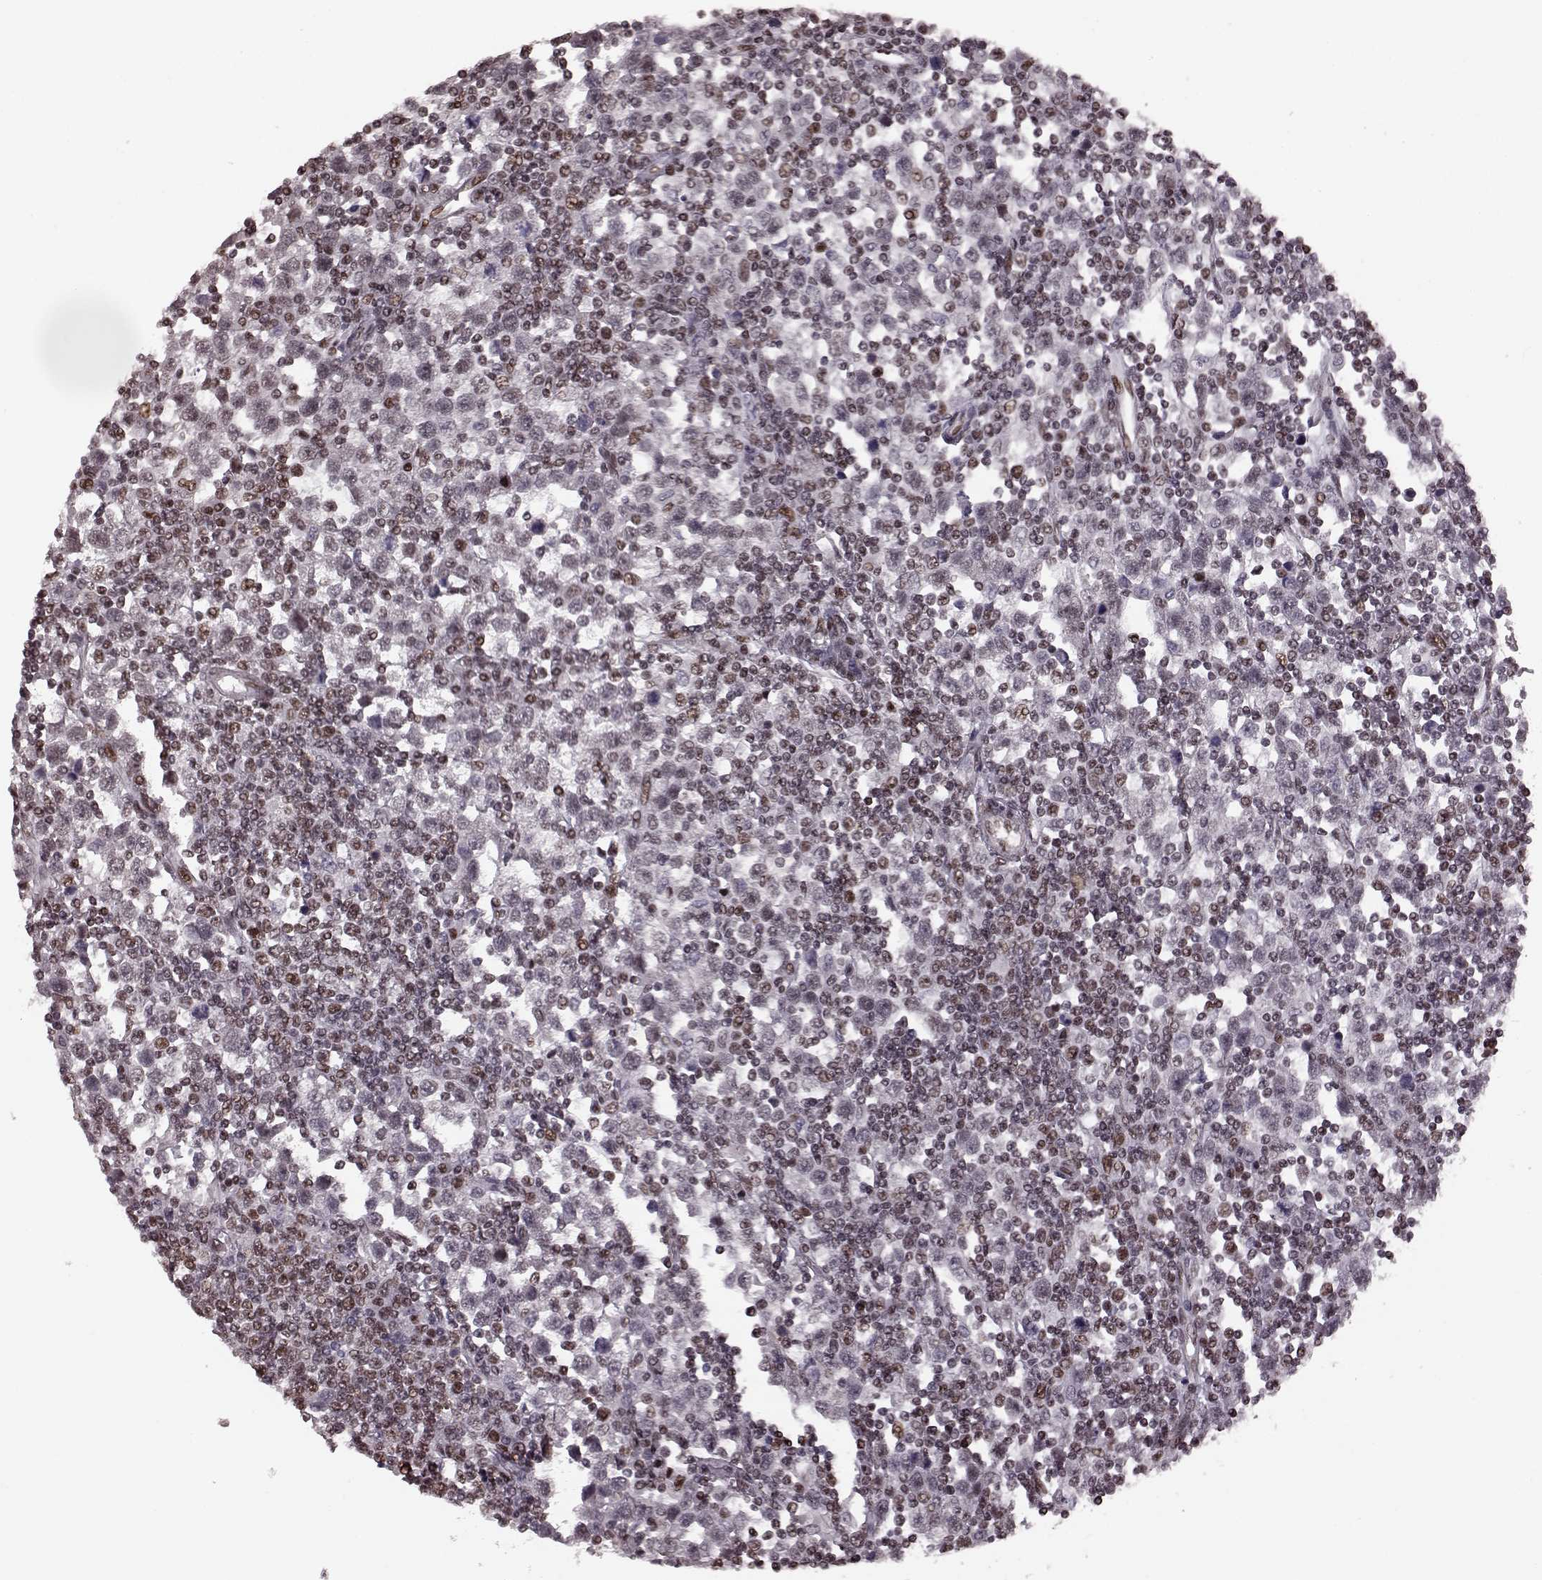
{"staining": {"intensity": "weak", "quantity": "<25%", "location": "nuclear"}, "tissue": "testis cancer", "cell_type": "Tumor cells", "image_type": "cancer", "snomed": [{"axis": "morphology", "description": "Seminoma, NOS"}, {"axis": "topography", "description": "Testis"}], "caption": "IHC image of human testis cancer stained for a protein (brown), which displays no positivity in tumor cells.", "gene": "NR2C1", "patient": {"sex": "male", "age": 34}}